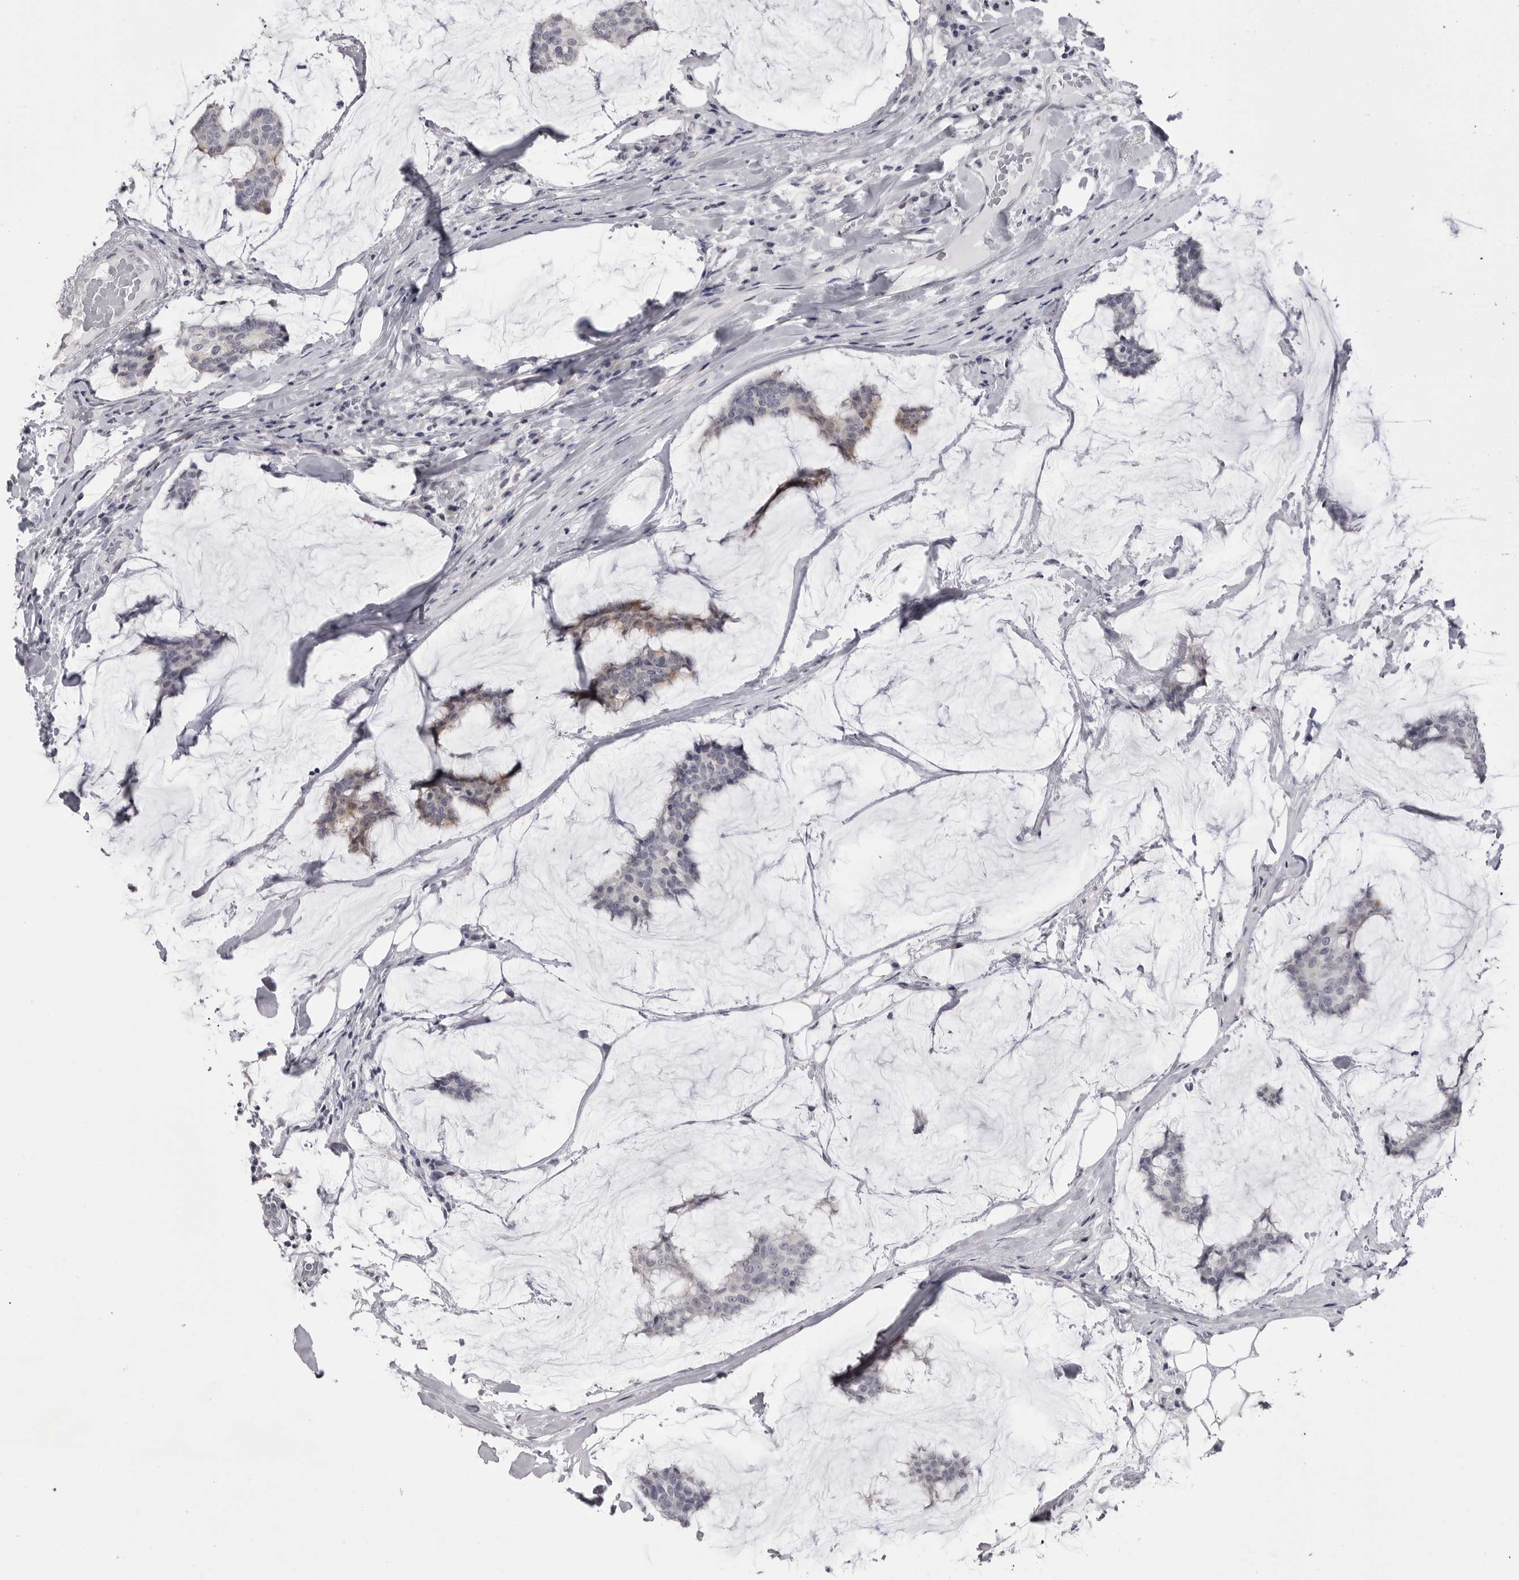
{"staining": {"intensity": "weak", "quantity": "<25%", "location": "cytoplasmic/membranous"}, "tissue": "breast cancer", "cell_type": "Tumor cells", "image_type": "cancer", "snomed": [{"axis": "morphology", "description": "Duct carcinoma"}, {"axis": "topography", "description": "Breast"}], "caption": "Immunohistochemistry (IHC) photomicrograph of human breast cancer stained for a protein (brown), which exhibits no positivity in tumor cells.", "gene": "GPN2", "patient": {"sex": "female", "age": 93}}